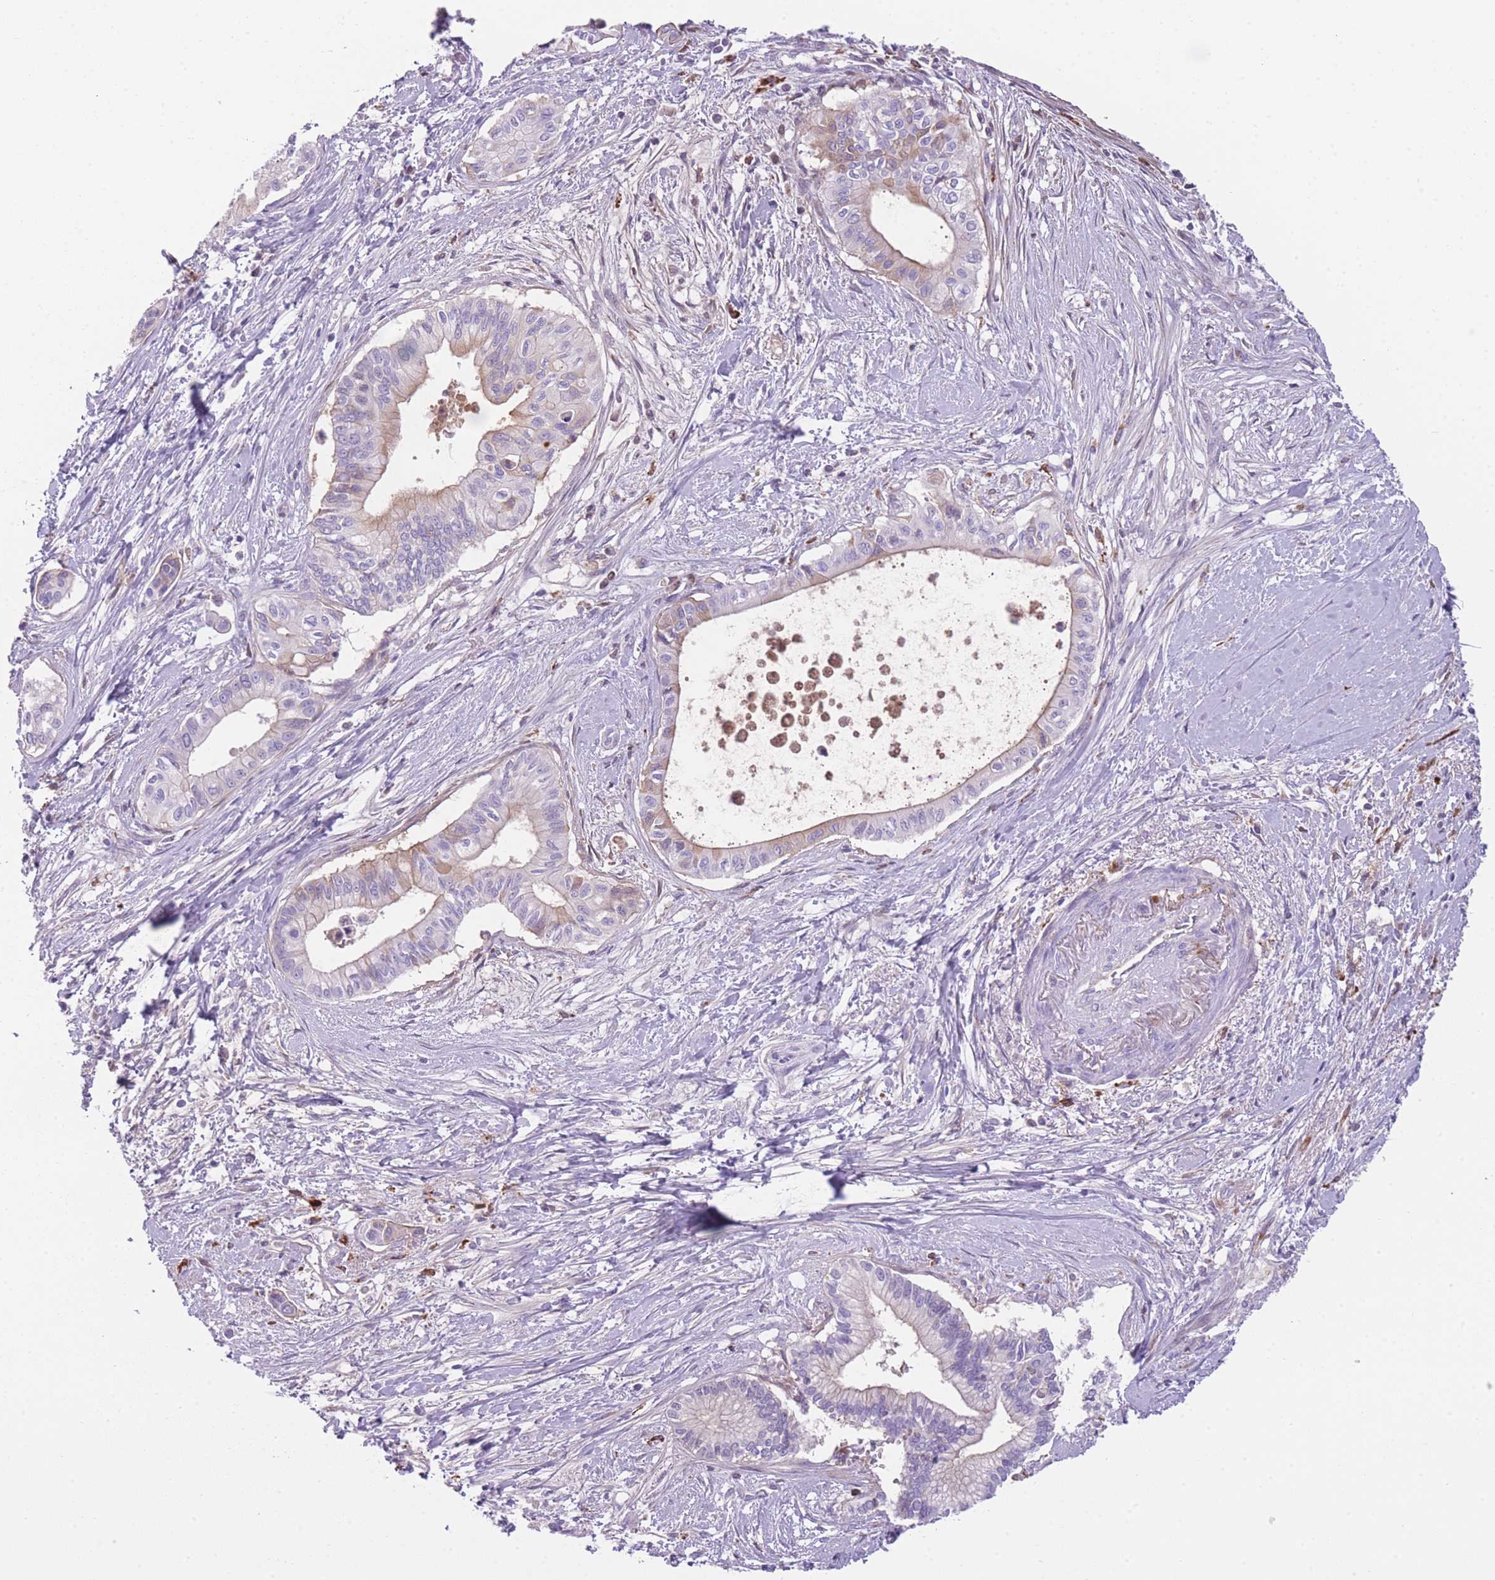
{"staining": {"intensity": "weak", "quantity": ">75%", "location": "cytoplasmic/membranous"}, "tissue": "pancreatic cancer", "cell_type": "Tumor cells", "image_type": "cancer", "snomed": [{"axis": "morphology", "description": "Adenocarcinoma, NOS"}, {"axis": "topography", "description": "Pancreas"}], "caption": "A brown stain shows weak cytoplasmic/membranous positivity of a protein in human adenocarcinoma (pancreatic) tumor cells.", "gene": "GNAT1", "patient": {"sex": "male", "age": 78}}